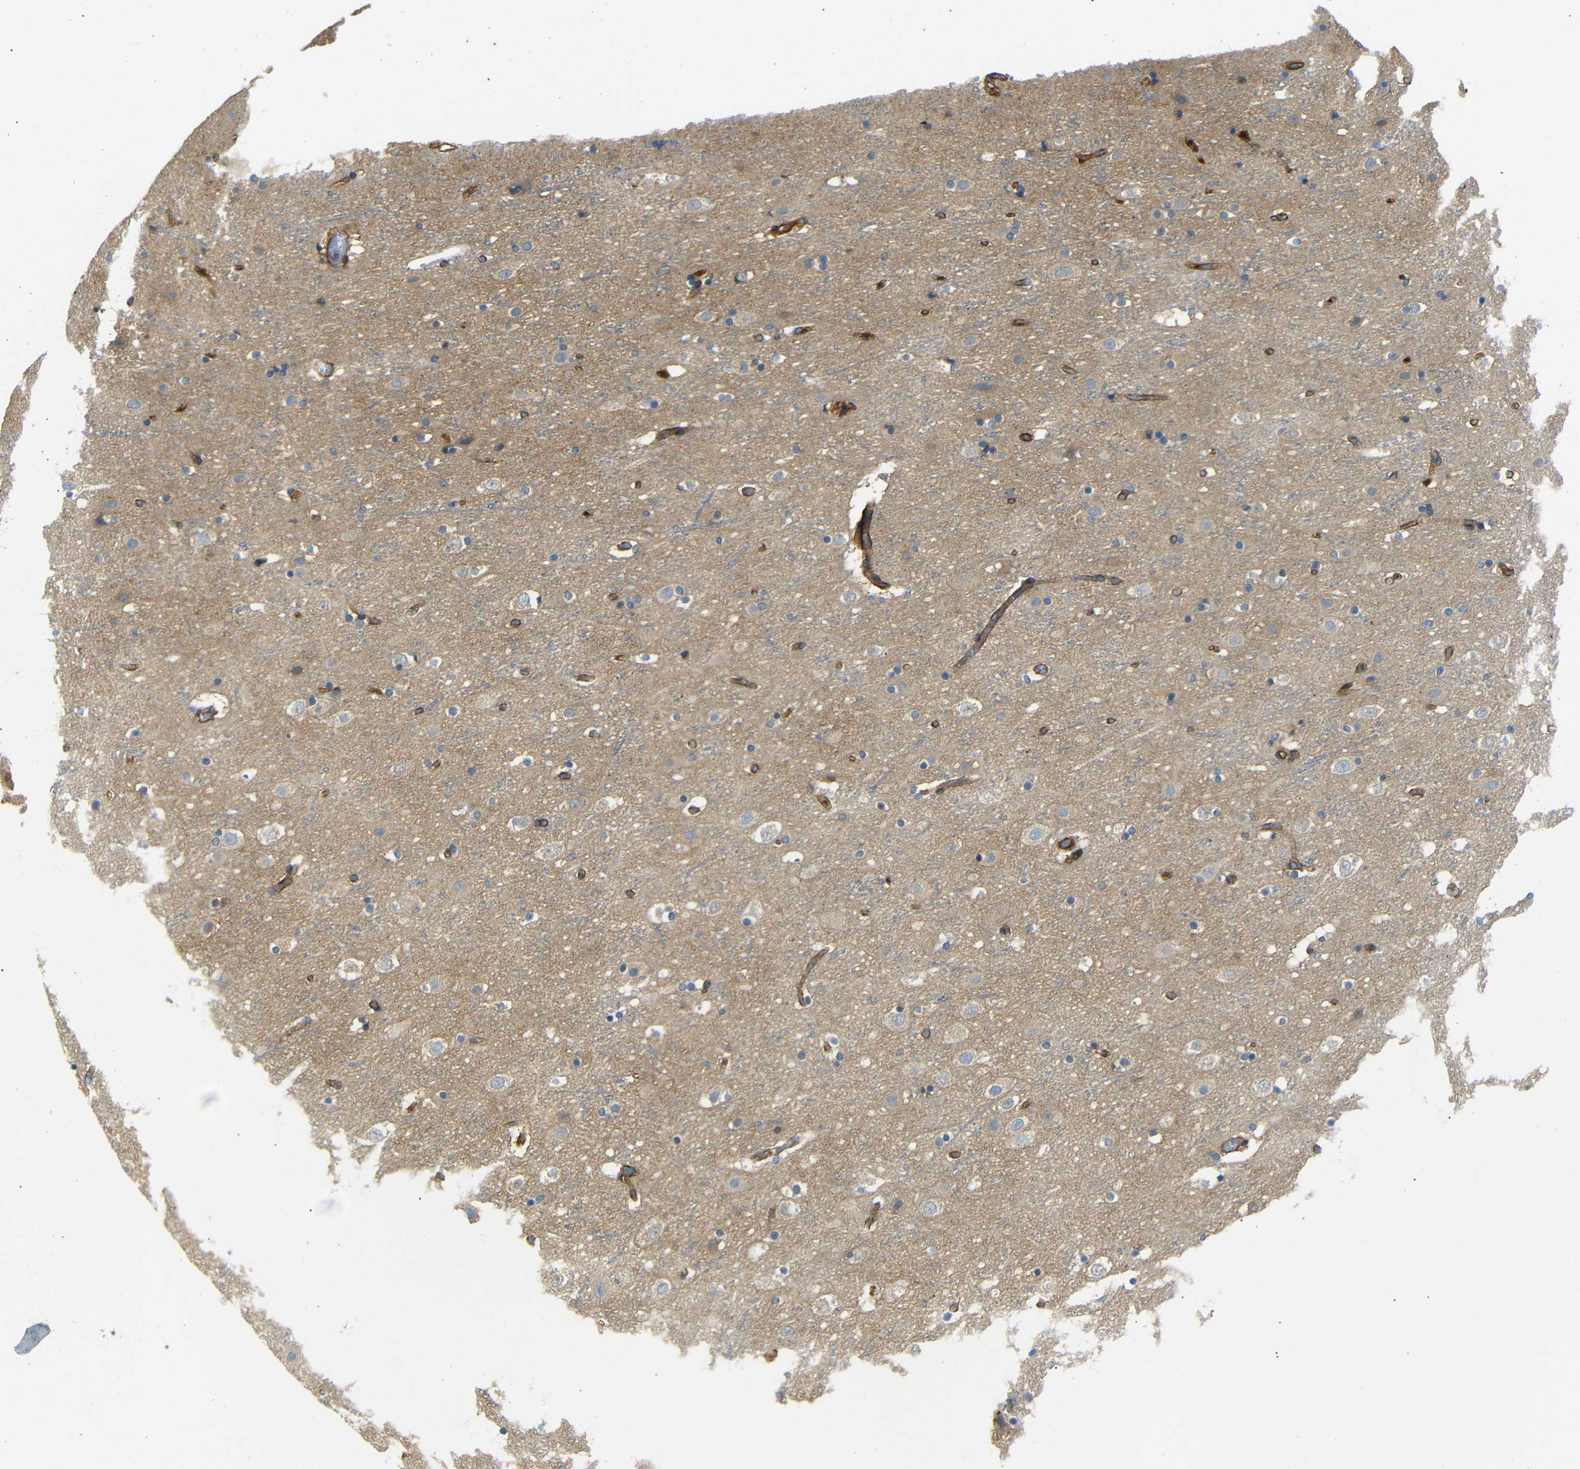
{"staining": {"intensity": "moderate", "quantity": ">75%", "location": "cytoplasmic/membranous"}, "tissue": "cerebral cortex", "cell_type": "Endothelial cells", "image_type": "normal", "snomed": [{"axis": "morphology", "description": "Normal tissue, NOS"}, {"axis": "topography", "description": "Cerebral cortex"}], "caption": "Cerebral cortex stained with DAB IHC displays medium levels of moderate cytoplasmic/membranous staining in about >75% of endothelial cells.", "gene": "MYO1B", "patient": {"sex": "male", "age": 45}}